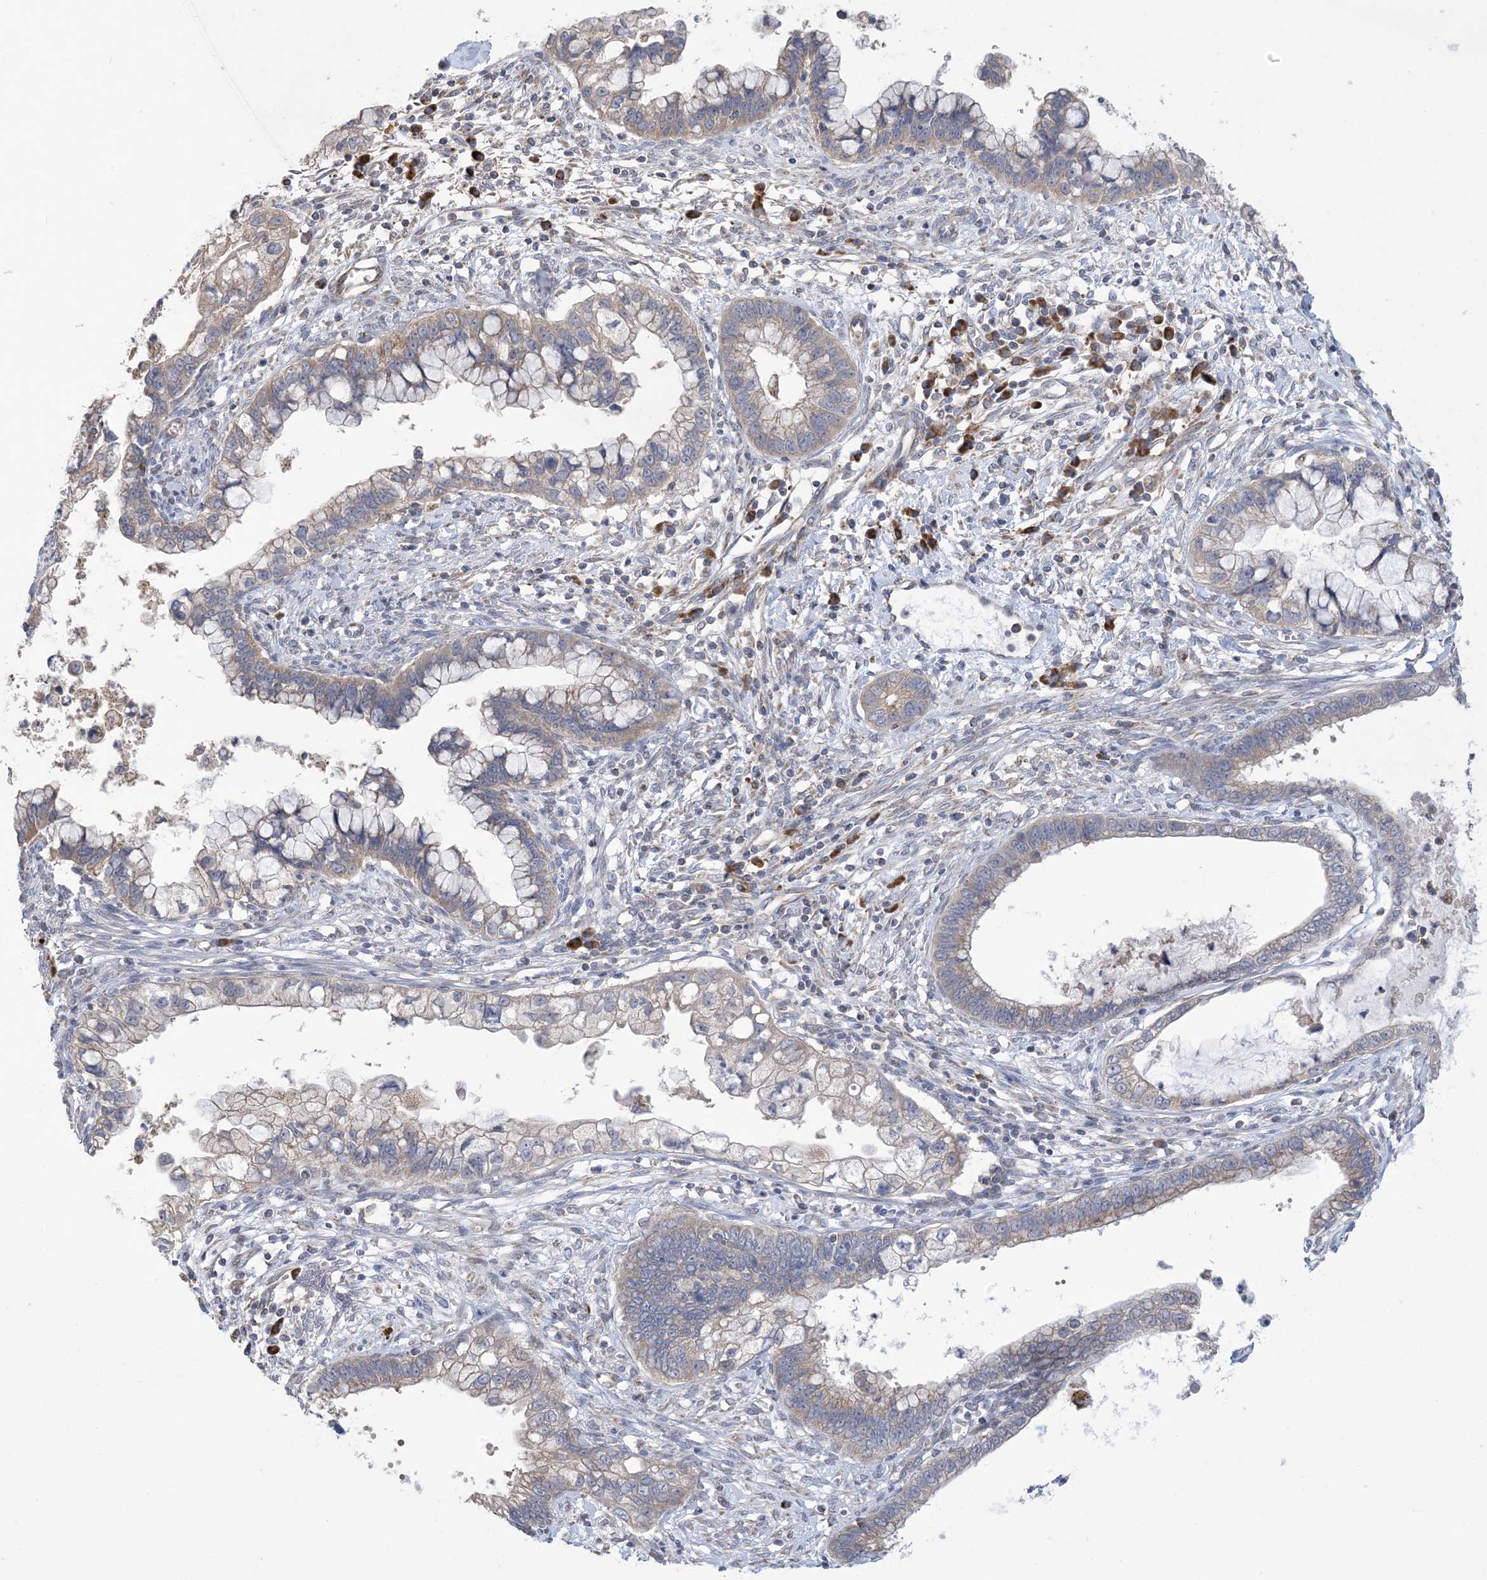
{"staining": {"intensity": "negative", "quantity": "none", "location": "none"}, "tissue": "cervical cancer", "cell_type": "Tumor cells", "image_type": "cancer", "snomed": [{"axis": "morphology", "description": "Adenocarcinoma, NOS"}, {"axis": "topography", "description": "Cervix"}], "caption": "DAB immunohistochemical staining of cervical adenocarcinoma shows no significant positivity in tumor cells.", "gene": "CLEC16A", "patient": {"sex": "female", "age": 44}}